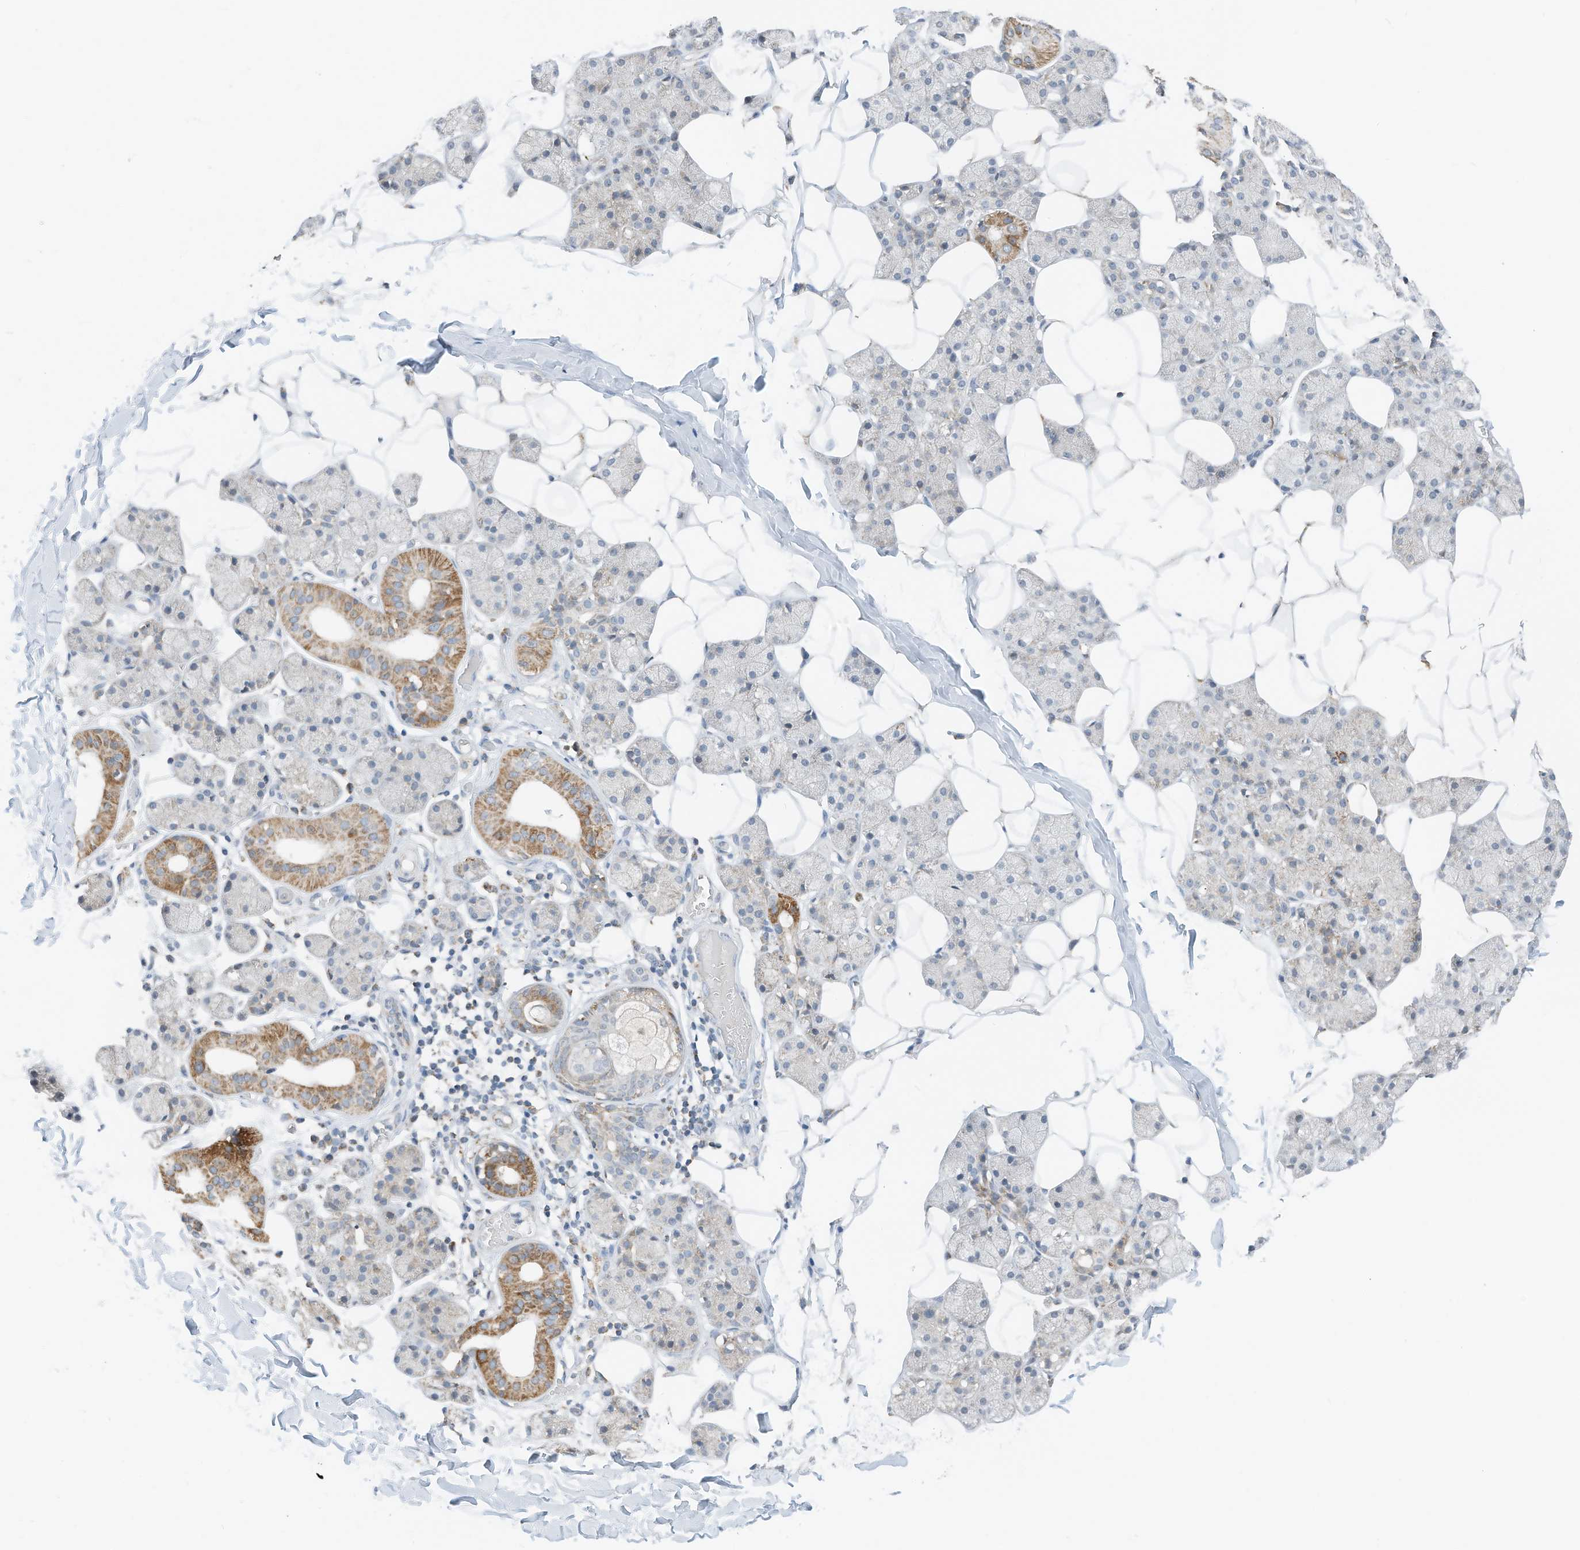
{"staining": {"intensity": "moderate", "quantity": "<25%", "location": "cytoplasmic/membranous"}, "tissue": "salivary gland", "cell_type": "Glandular cells", "image_type": "normal", "snomed": [{"axis": "morphology", "description": "Normal tissue, NOS"}, {"axis": "topography", "description": "Salivary gland"}], "caption": "Moderate cytoplasmic/membranous expression for a protein is present in about <25% of glandular cells of benign salivary gland using immunohistochemistry (IHC).", "gene": "RMND1", "patient": {"sex": "female", "age": 33}}